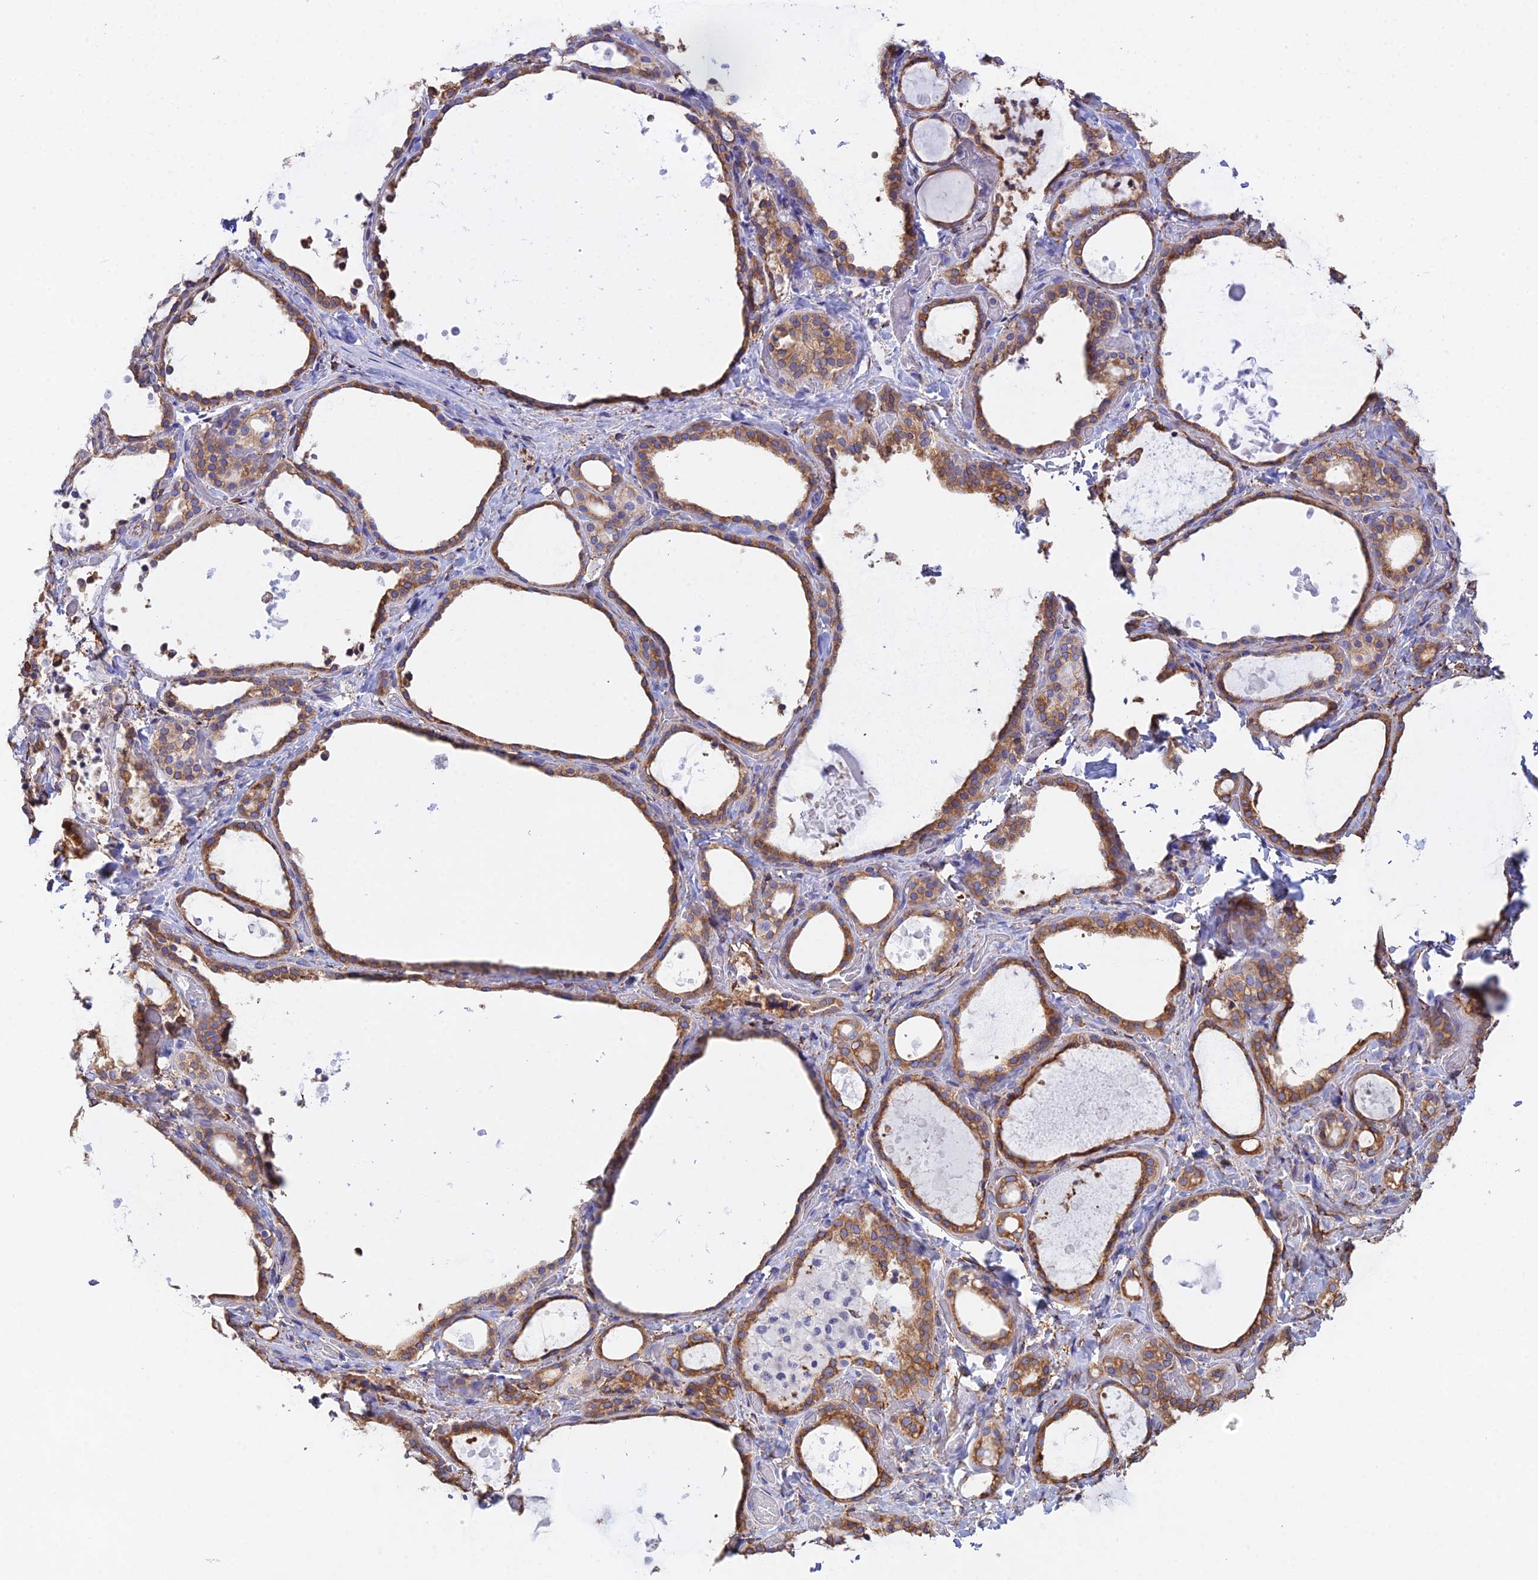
{"staining": {"intensity": "moderate", "quantity": "25%-75%", "location": "cytoplasmic/membranous"}, "tissue": "thyroid gland", "cell_type": "Glandular cells", "image_type": "normal", "snomed": [{"axis": "morphology", "description": "Normal tissue, NOS"}, {"axis": "topography", "description": "Thyroid gland"}], "caption": "An immunohistochemistry micrograph of normal tissue is shown. Protein staining in brown labels moderate cytoplasmic/membranous positivity in thyroid gland within glandular cells.", "gene": "MXRA7", "patient": {"sex": "female", "age": 44}}